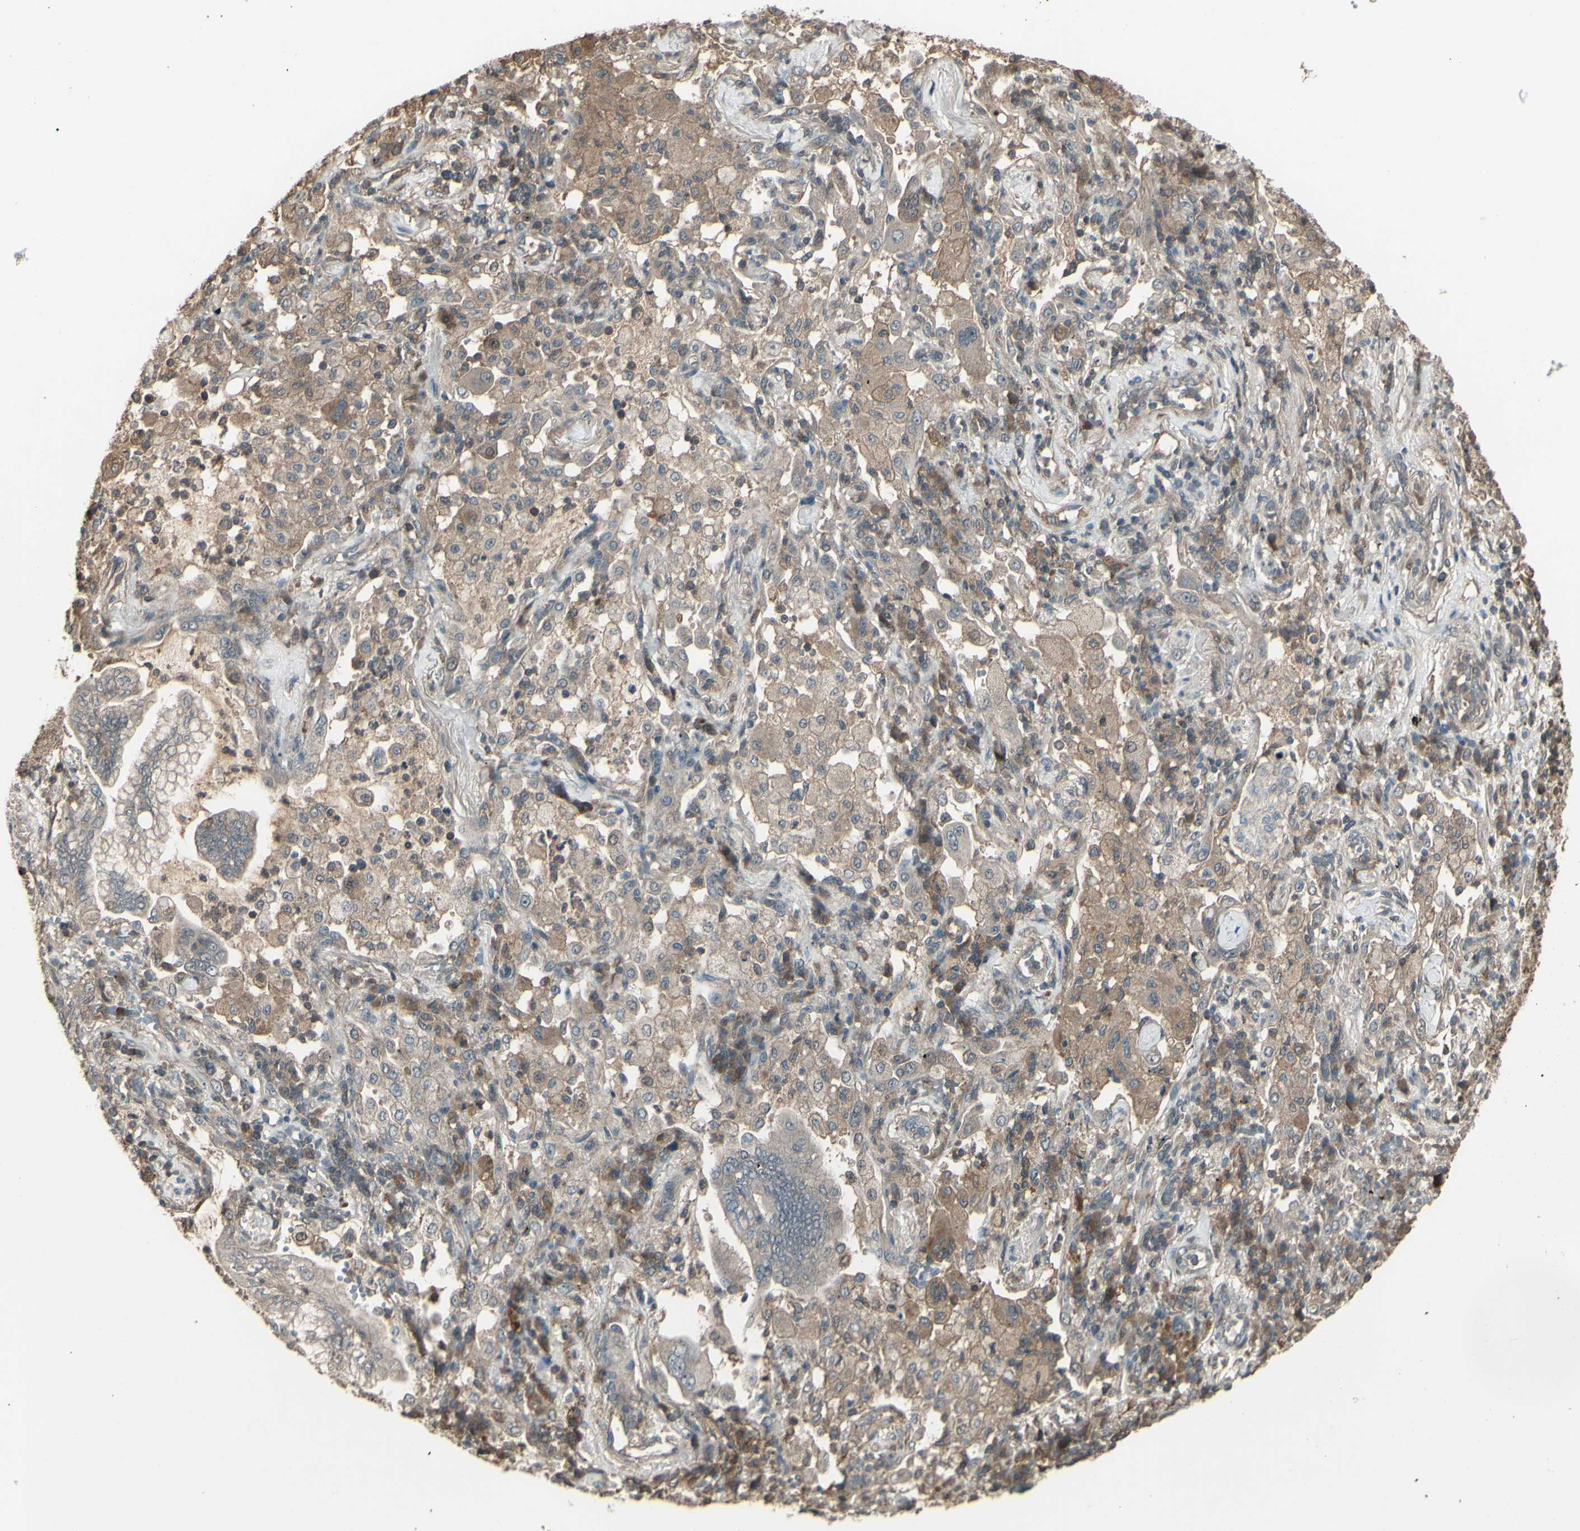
{"staining": {"intensity": "weak", "quantity": ">75%", "location": "cytoplasmic/membranous"}, "tissue": "lung cancer", "cell_type": "Tumor cells", "image_type": "cancer", "snomed": [{"axis": "morphology", "description": "Normal tissue, NOS"}, {"axis": "morphology", "description": "Adenocarcinoma, NOS"}, {"axis": "topography", "description": "Bronchus"}, {"axis": "topography", "description": "Lung"}], "caption": "Immunohistochemistry (IHC) (DAB) staining of human lung adenocarcinoma exhibits weak cytoplasmic/membranous protein positivity in approximately >75% of tumor cells. (DAB IHC, brown staining for protein, blue staining for nuclei).", "gene": "GNAS", "patient": {"sex": "female", "age": 70}}